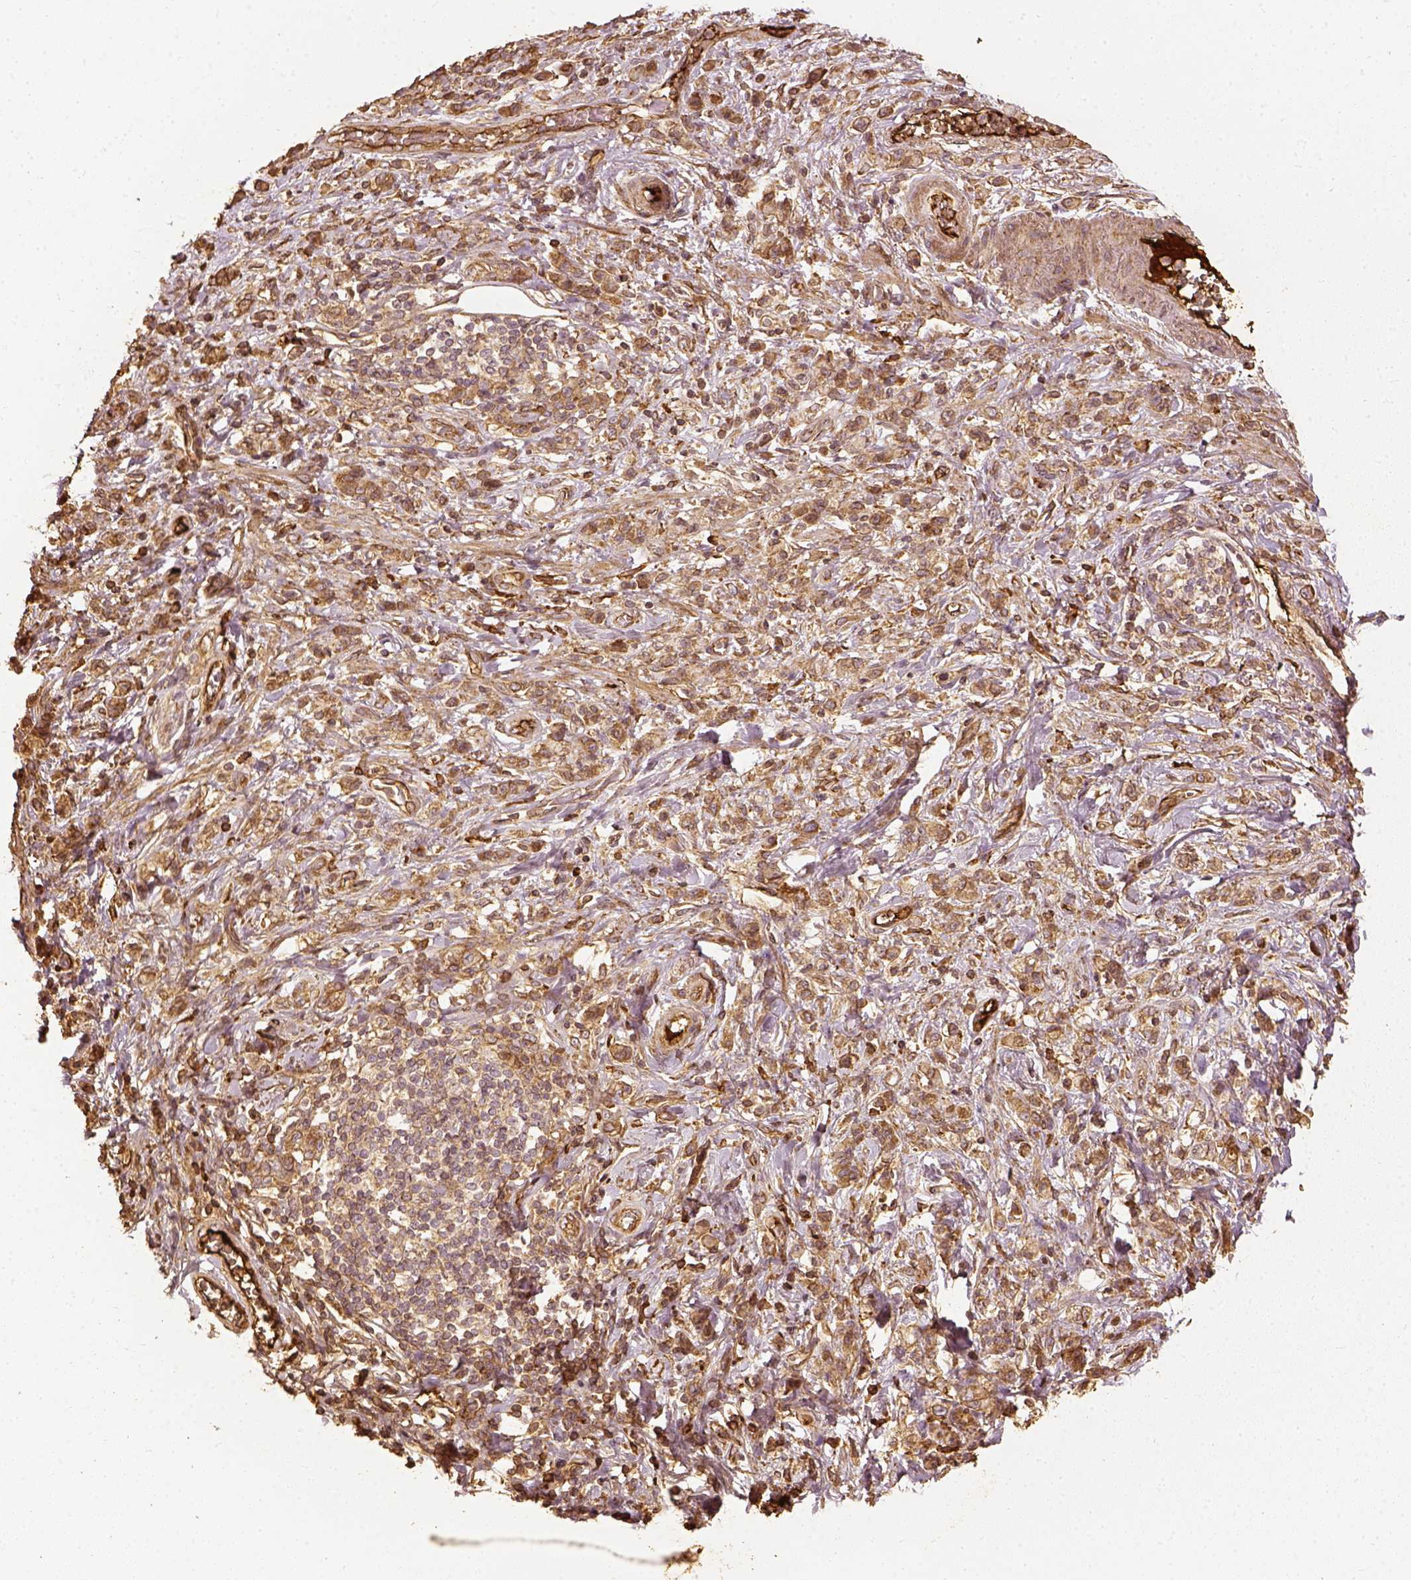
{"staining": {"intensity": "moderate", "quantity": ">75%", "location": "cytoplasmic/membranous"}, "tissue": "stomach cancer", "cell_type": "Tumor cells", "image_type": "cancer", "snomed": [{"axis": "morphology", "description": "Adenocarcinoma, NOS"}, {"axis": "topography", "description": "Stomach"}], "caption": "A photomicrograph showing moderate cytoplasmic/membranous staining in approximately >75% of tumor cells in adenocarcinoma (stomach), as visualized by brown immunohistochemical staining.", "gene": "VEGFA", "patient": {"sex": "male", "age": 77}}